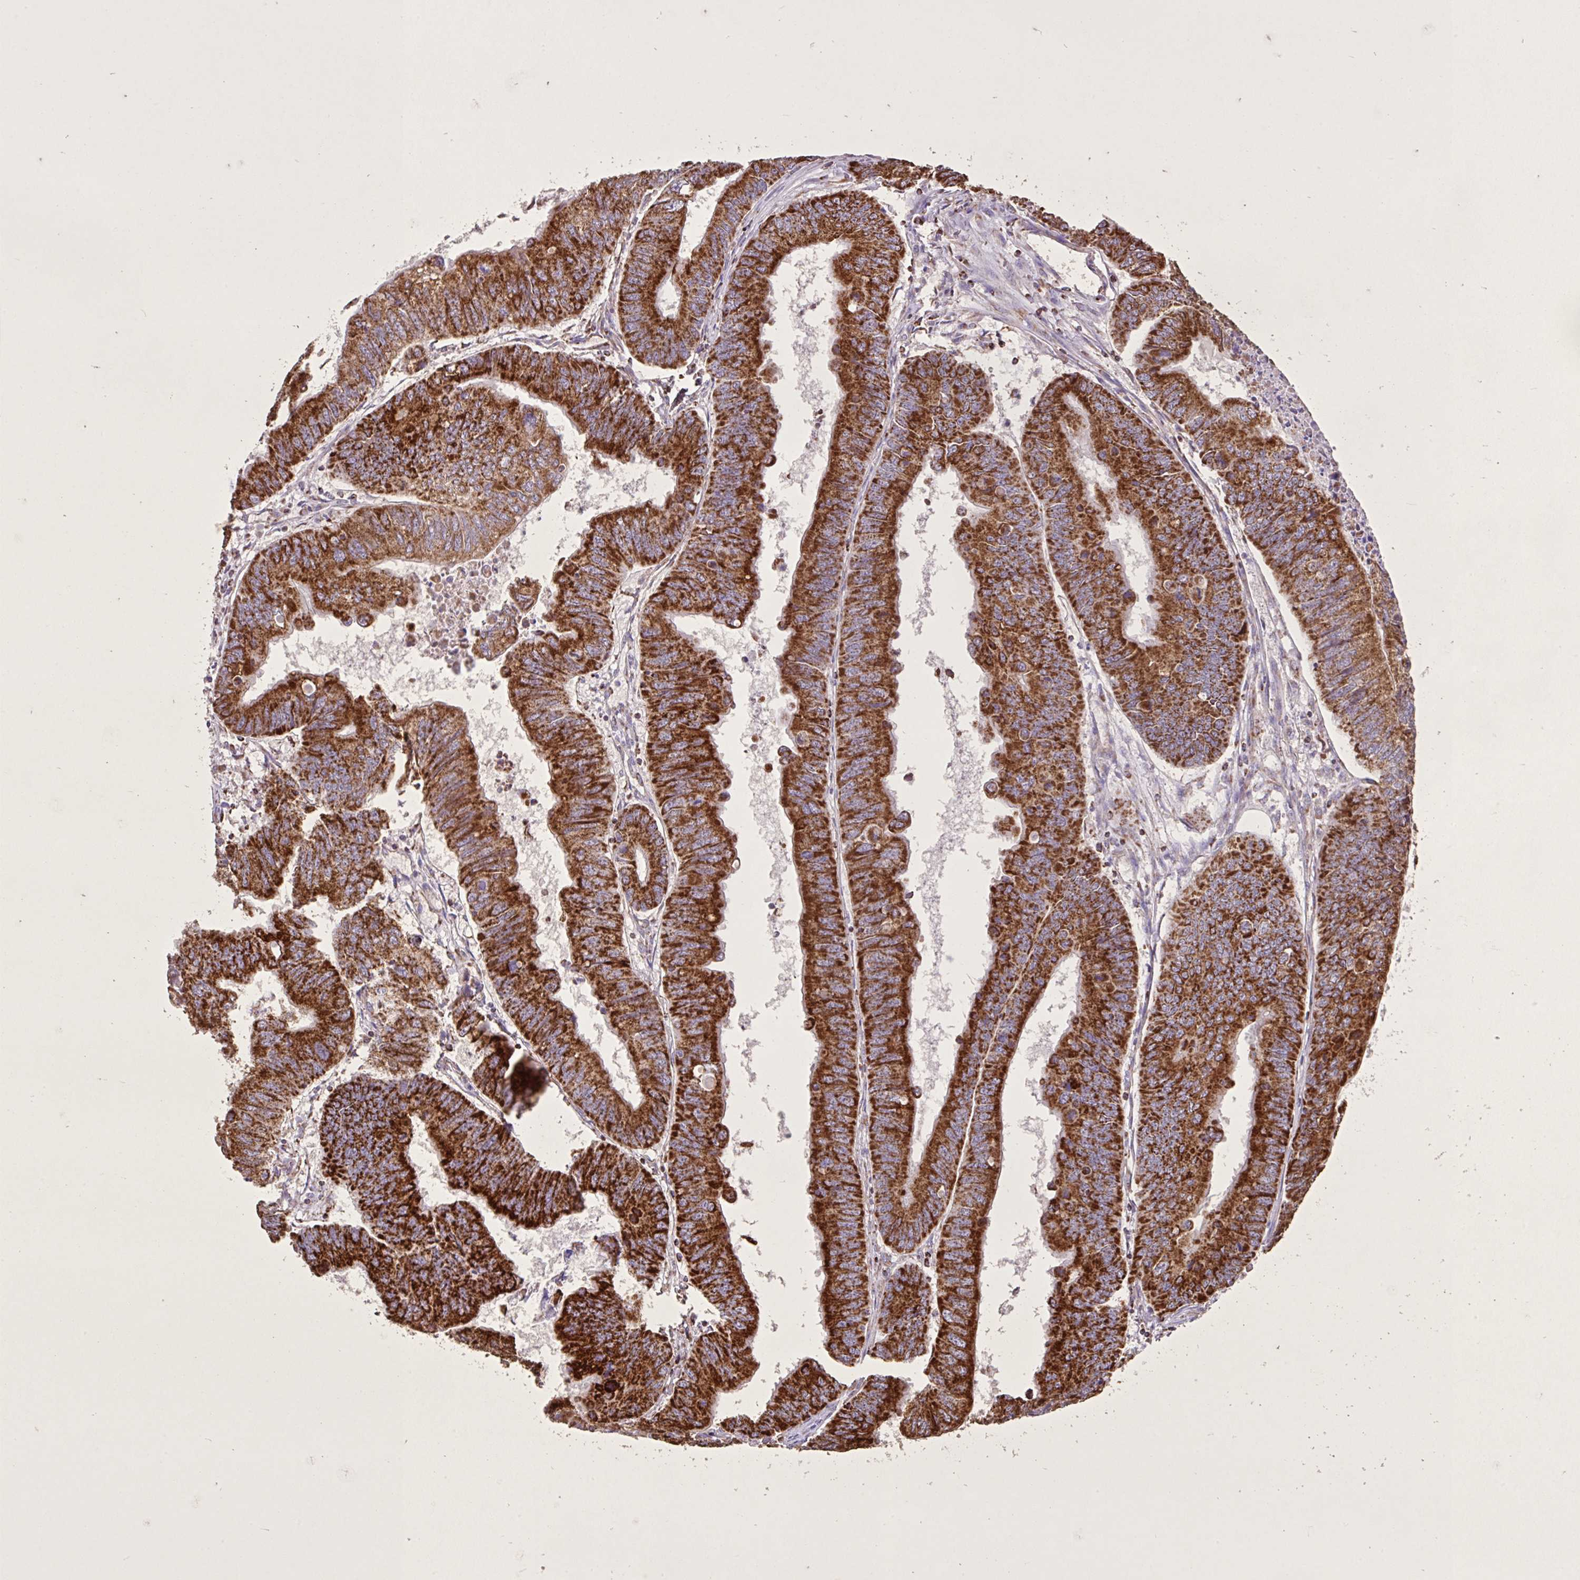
{"staining": {"intensity": "strong", "quantity": ">75%", "location": "cytoplasmic/membranous"}, "tissue": "colorectal cancer", "cell_type": "Tumor cells", "image_type": "cancer", "snomed": [{"axis": "morphology", "description": "Adenocarcinoma, NOS"}, {"axis": "topography", "description": "Colon"}], "caption": "Immunohistochemical staining of human adenocarcinoma (colorectal) exhibits strong cytoplasmic/membranous protein staining in approximately >75% of tumor cells. The staining was performed using DAB (3,3'-diaminobenzidine), with brown indicating positive protein expression. Nuclei are stained blue with hematoxylin.", "gene": "AGK", "patient": {"sex": "male", "age": 53}}